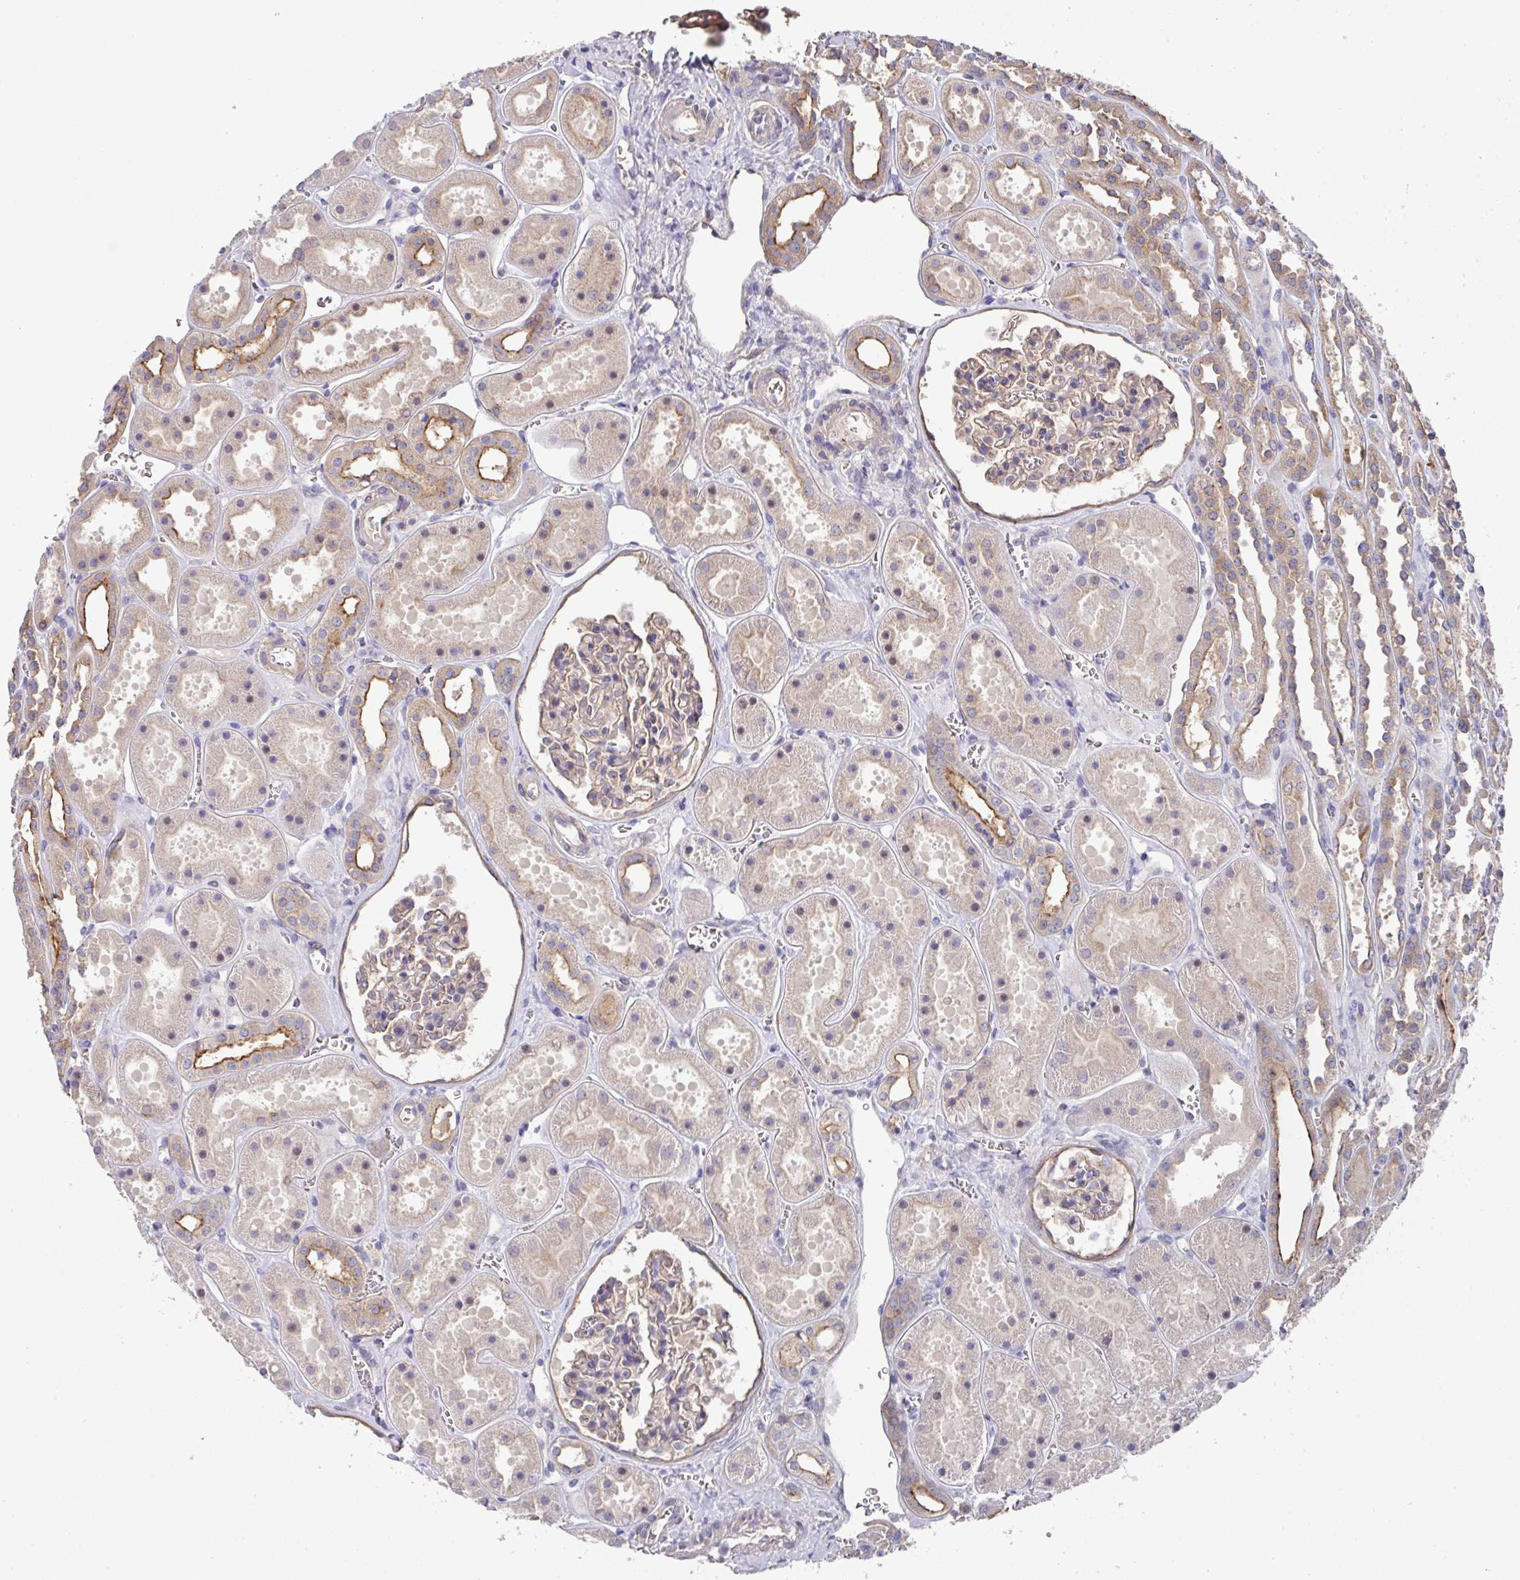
{"staining": {"intensity": "negative", "quantity": "none", "location": "none"}, "tissue": "kidney", "cell_type": "Cells in glomeruli", "image_type": "normal", "snomed": [{"axis": "morphology", "description": "Normal tissue, NOS"}, {"axis": "topography", "description": "Kidney"}], "caption": "Immunohistochemistry (IHC) photomicrograph of unremarkable human kidney stained for a protein (brown), which shows no staining in cells in glomeruli.", "gene": "PRR5", "patient": {"sex": "female", "age": 41}}